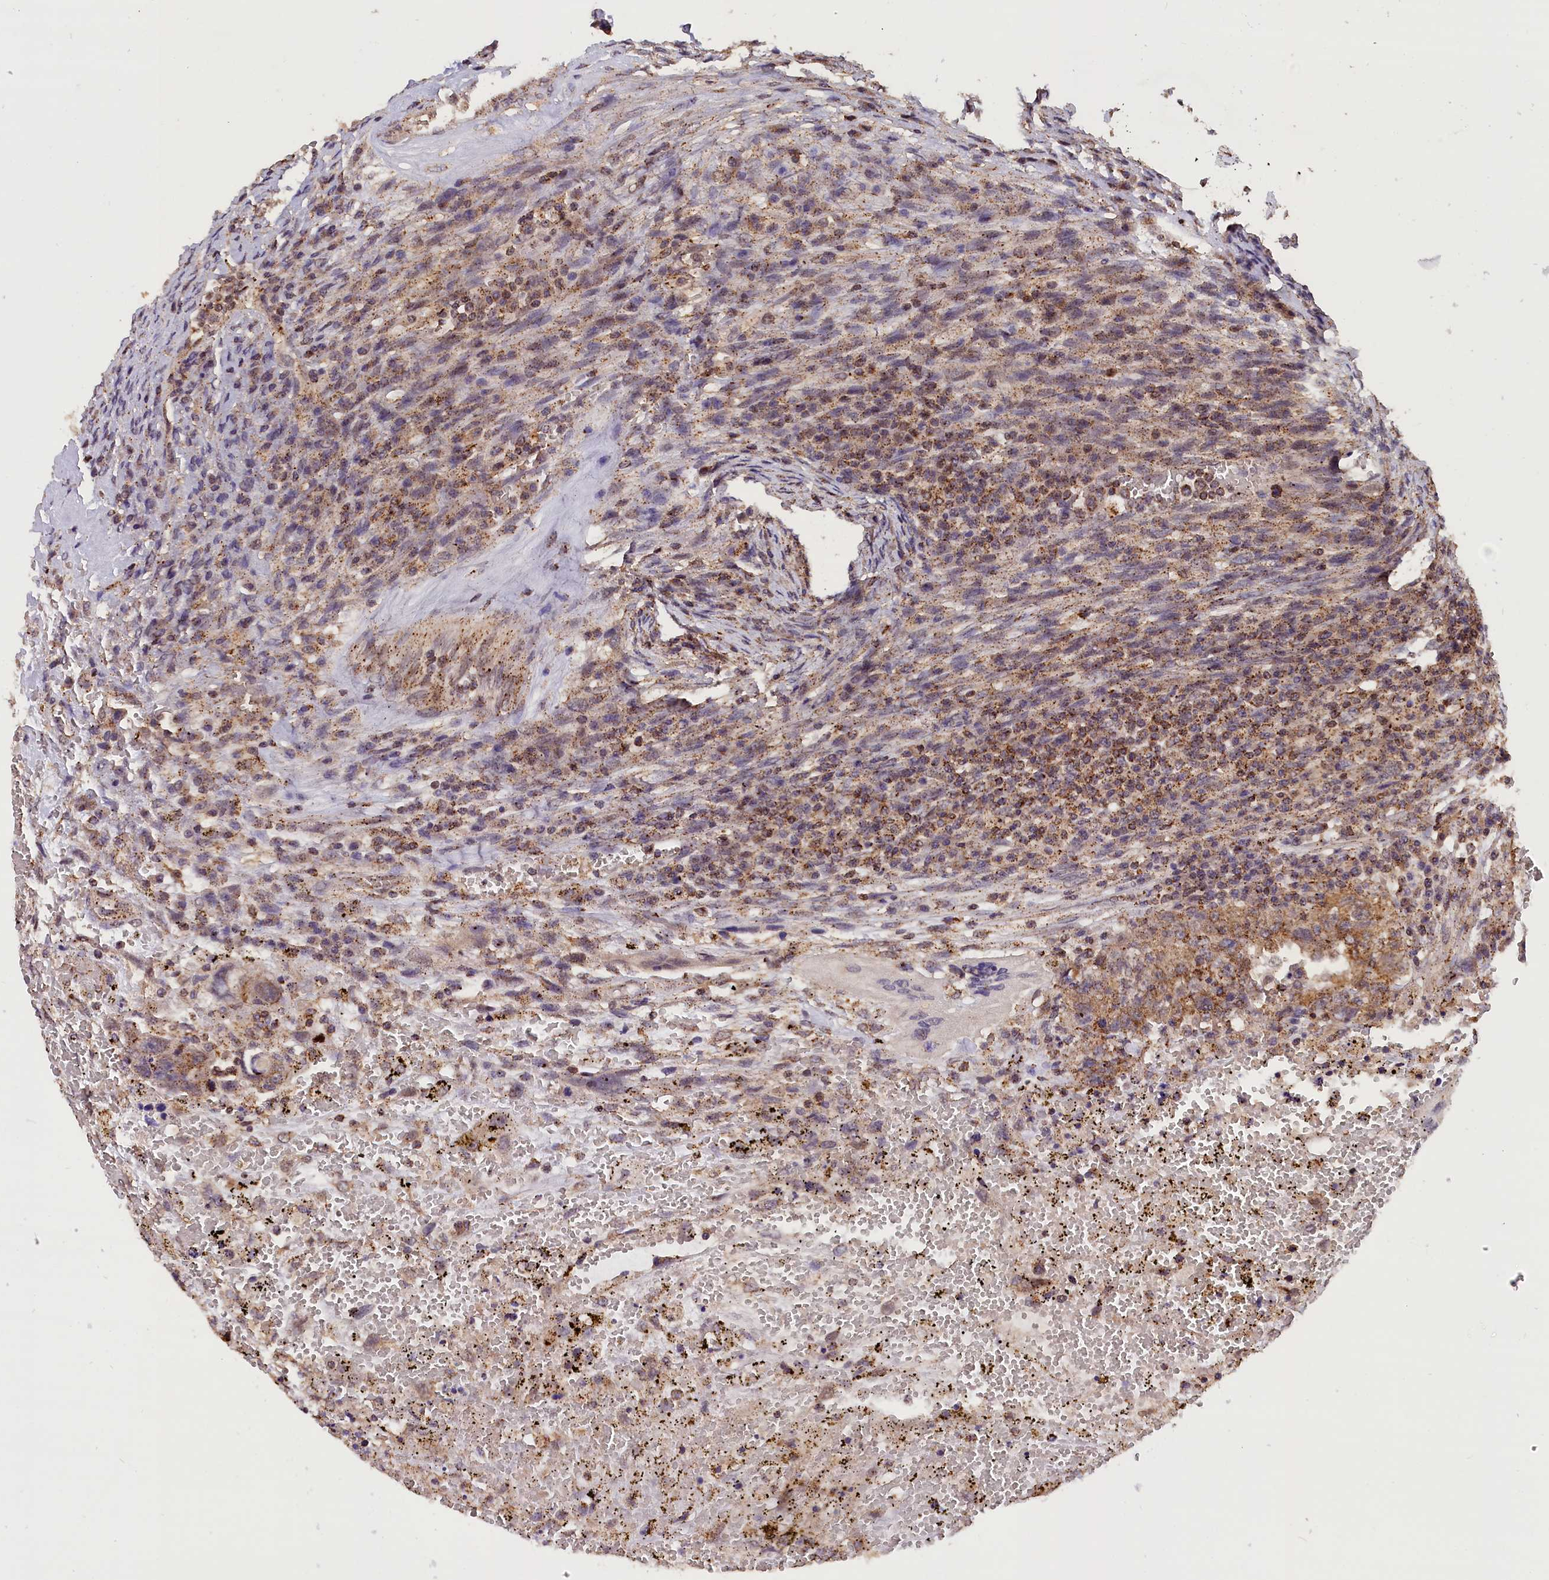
{"staining": {"intensity": "moderate", "quantity": "25%-75%", "location": "cytoplasmic/membranous"}, "tissue": "testis cancer", "cell_type": "Tumor cells", "image_type": "cancer", "snomed": [{"axis": "morphology", "description": "Carcinoma, Embryonal, NOS"}, {"axis": "topography", "description": "Testis"}], "caption": "A photomicrograph of human testis embryonal carcinoma stained for a protein reveals moderate cytoplasmic/membranous brown staining in tumor cells.", "gene": "IST1", "patient": {"sex": "male", "age": 26}}